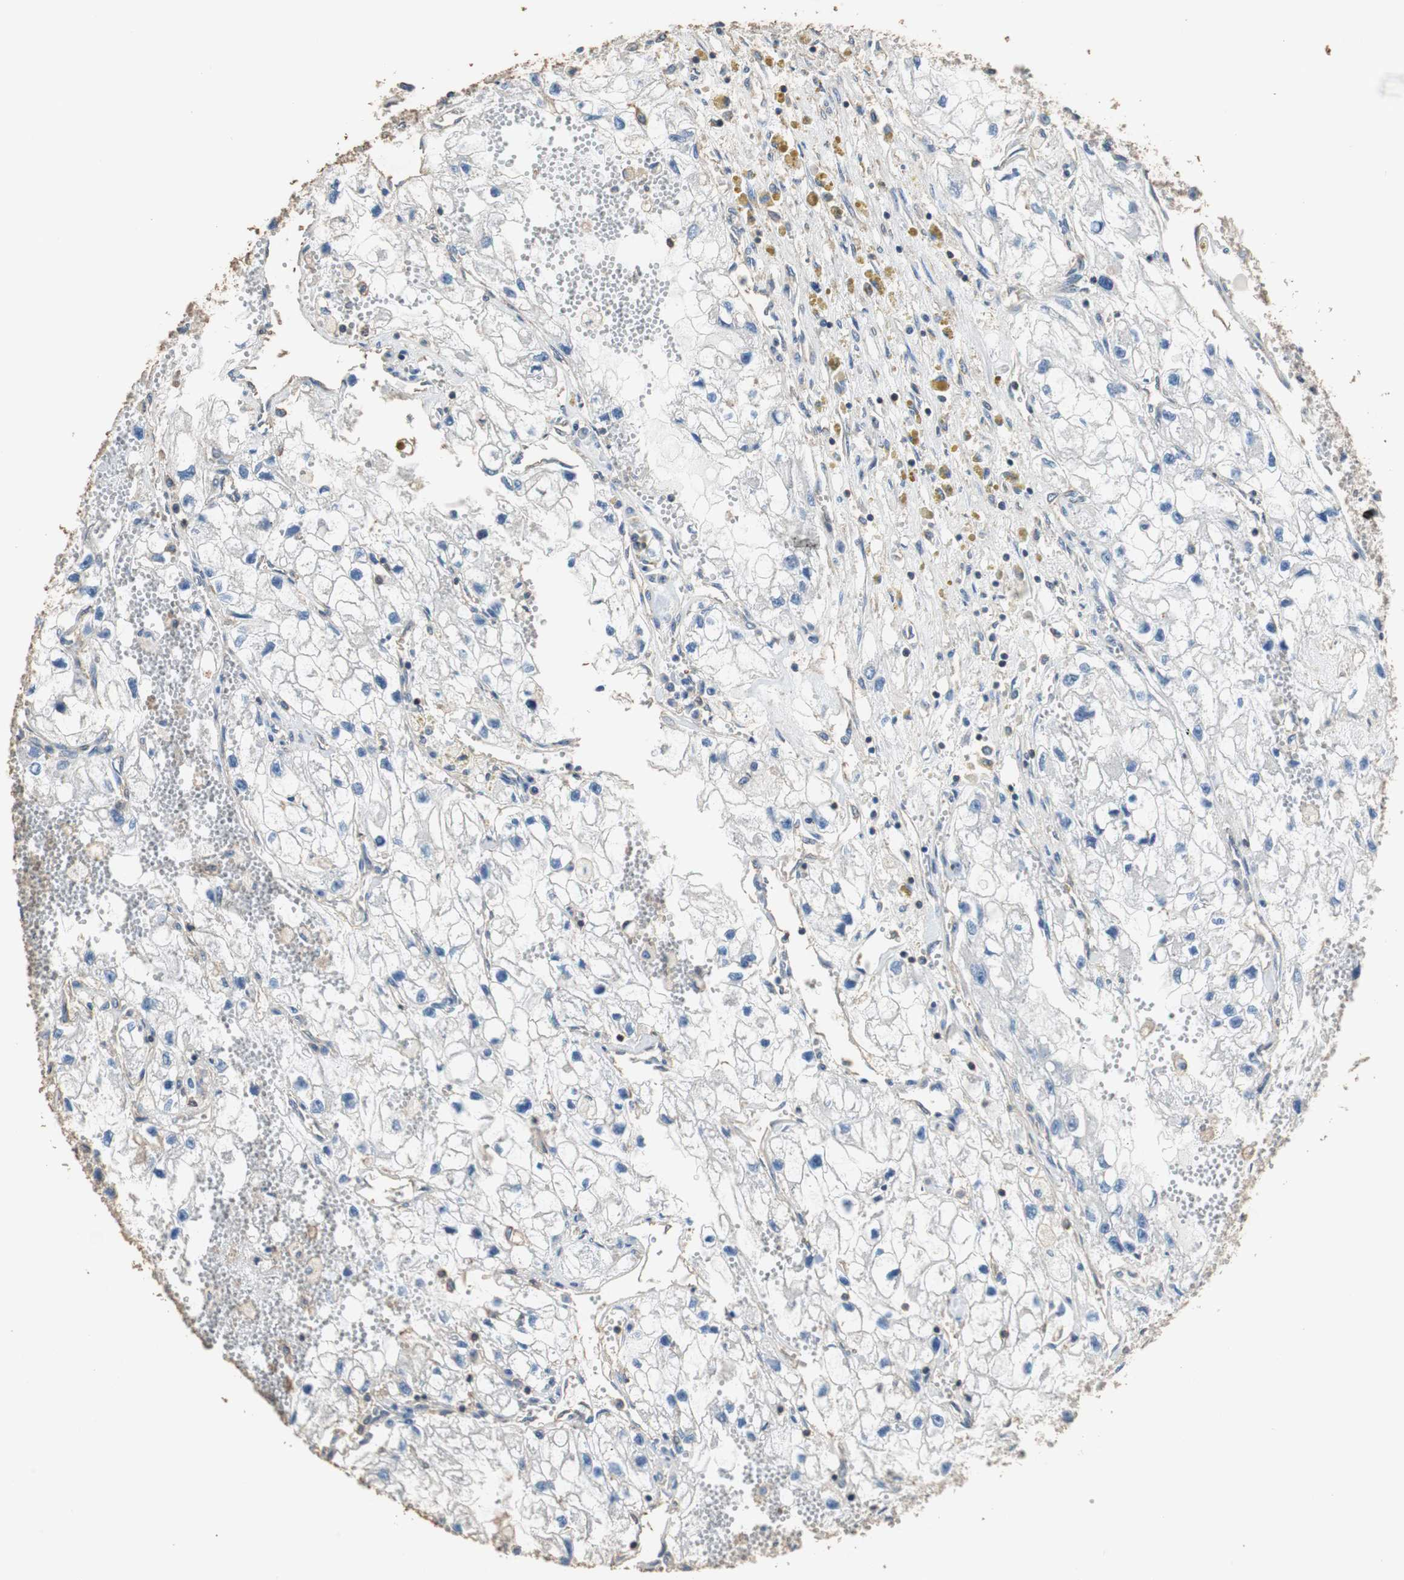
{"staining": {"intensity": "negative", "quantity": "none", "location": "none"}, "tissue": "renal cancer", "cell_type": "Tumor cells", "image_type": "cancer", "snomed": [{"axis": "morphology", "description": "Adenocarcinoma, NOS"}, {"axis": "topography", "description": "Kidney"}], "caption": "Immunohistochemistry histopathology image of neoplastic tissue: renal cancer (adenocarcinoma) stained with DAB demonstrates no significant protein staining in tumor cells. (DAB IHC visualized using brightfield microscopy, high magnification).", "gene": "PRKRA", "patient": {"sex": "female", "age": 70}}